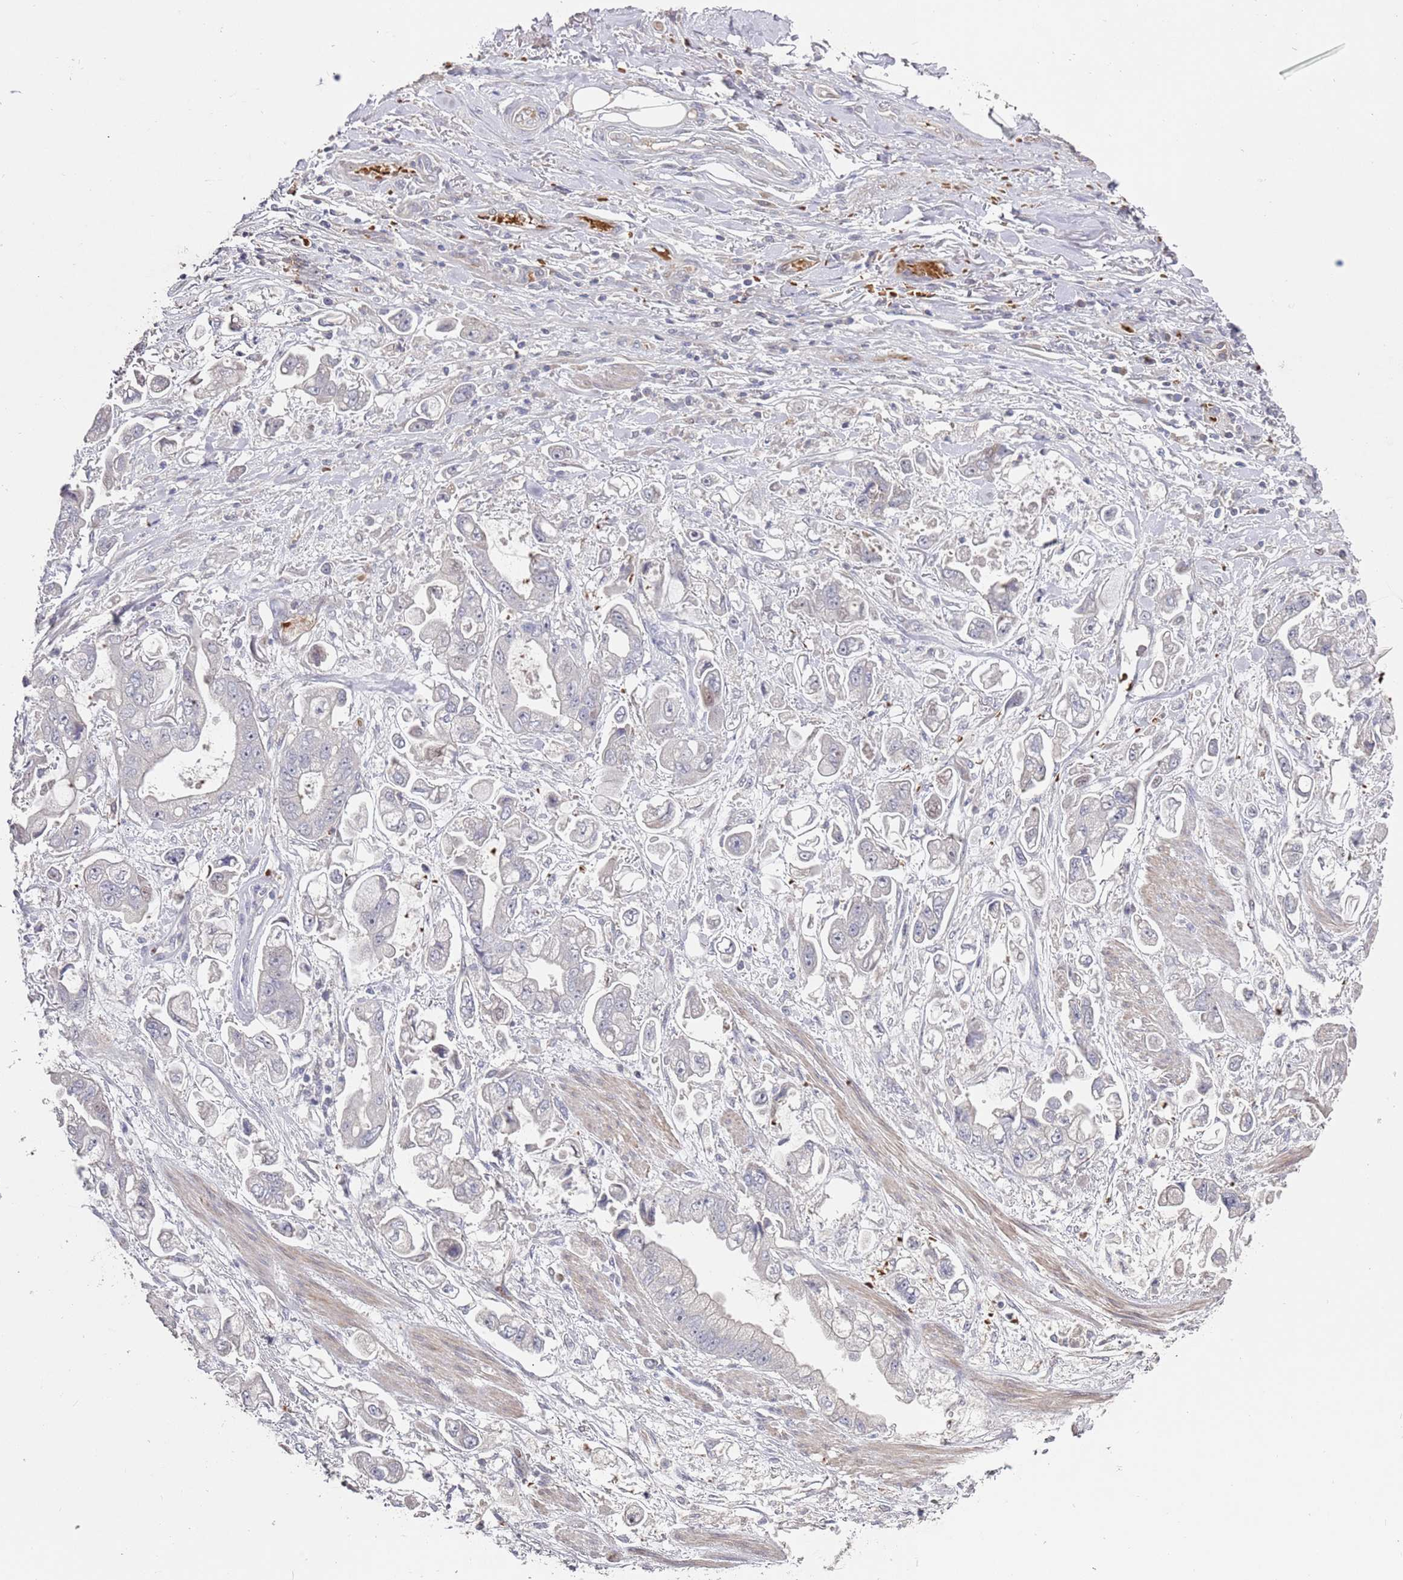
{"staining": {"intensity": "negative", "quantity": "none", "location": "none"}, "tissue": "stomach cancer", "cell_type": "Tumor cells", "image_type": "cancer", "snomed": [{"axis": "morphology", "description": "Adenocarcinoma, NOS"}, {"axis": "topography", "description": "Stomach"}], "caption": "Human stomach cancer (adenocarcinoma) stained for a protein using immunohistochemistry exhibits no positivity in tumor cells.", "gene": "LACC1", "patient": {"sex": "male", "age": 62}}